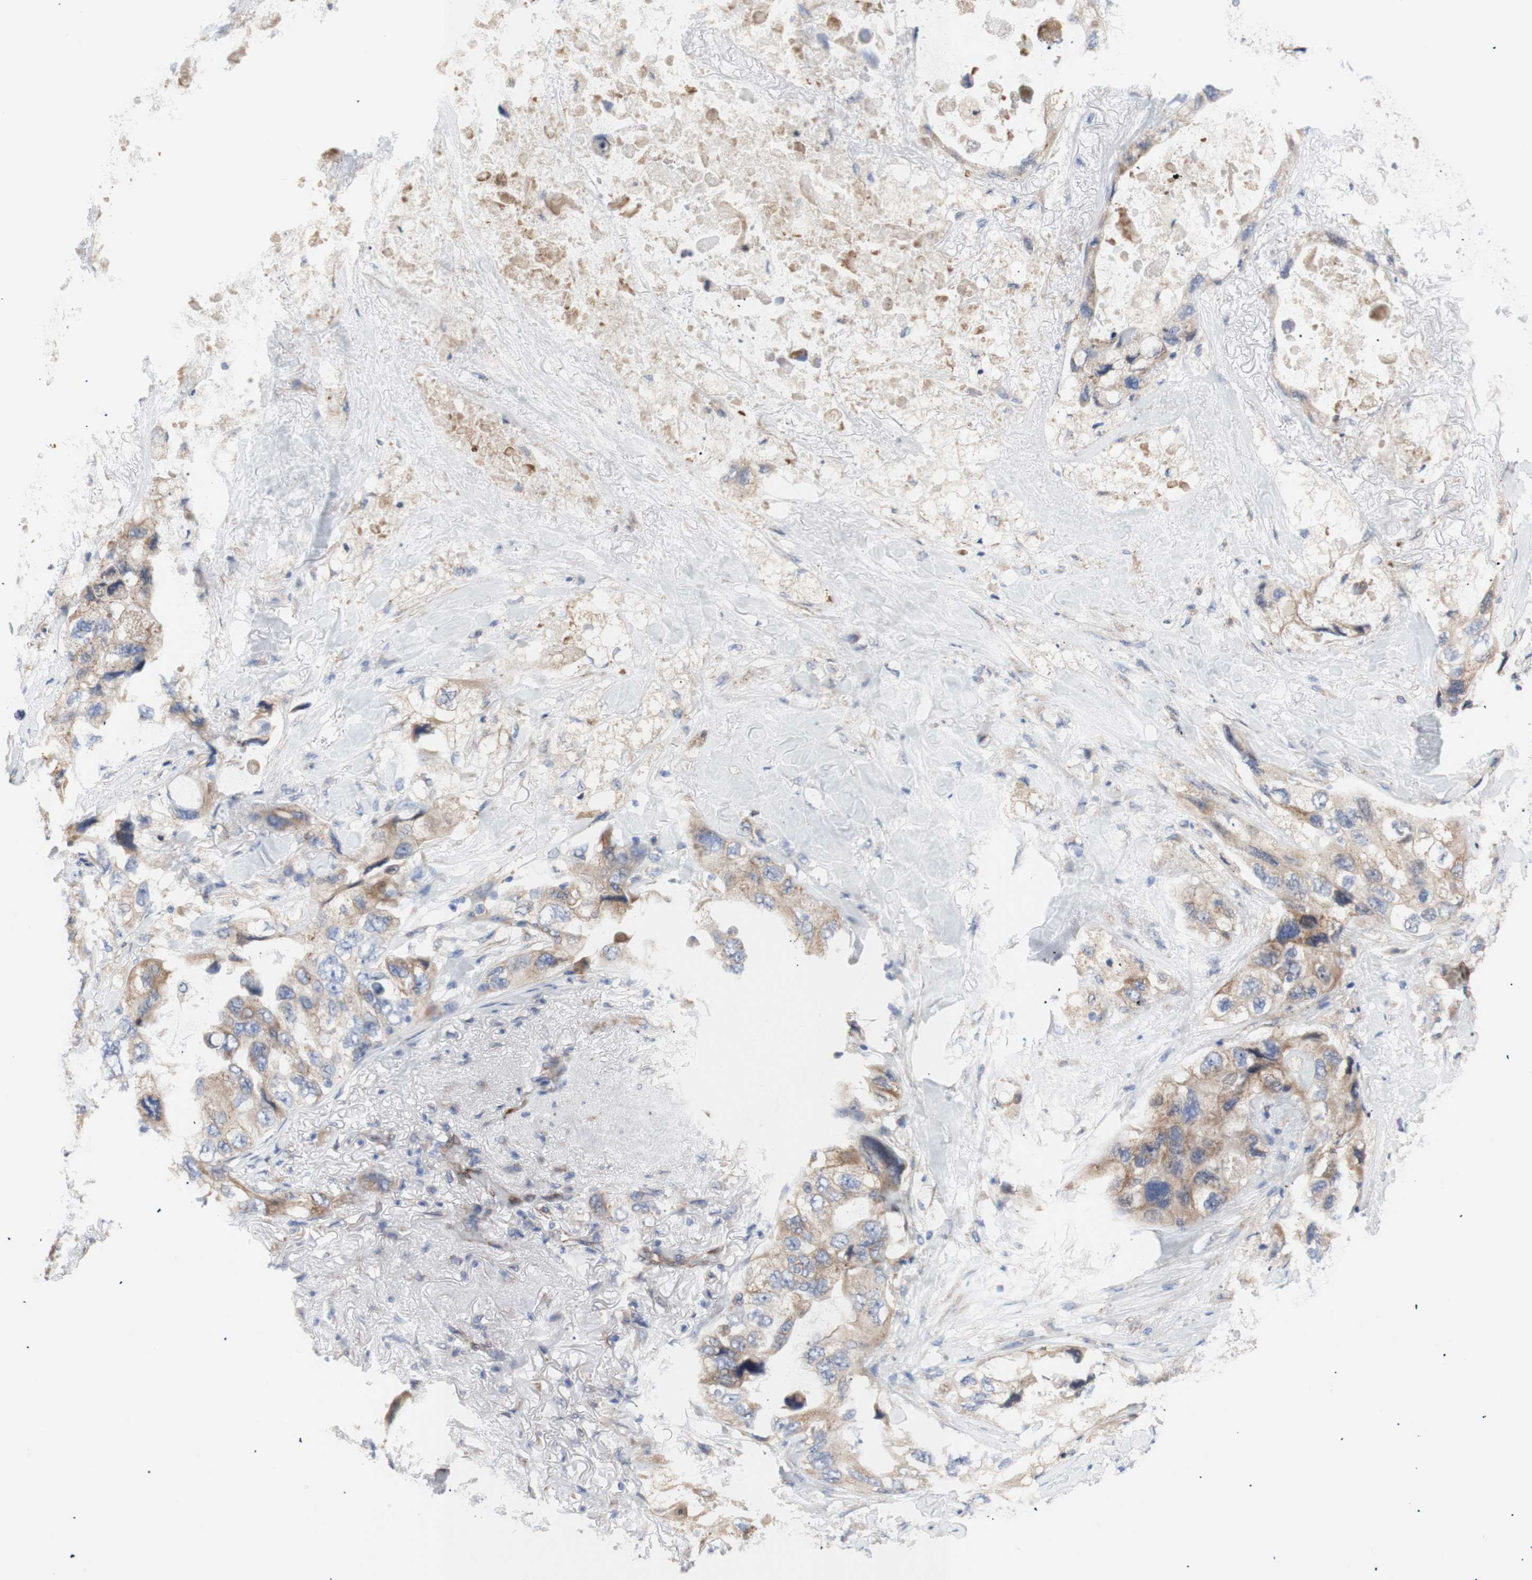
{"staining": {"intensity": "weak", "quantity": ">75%", "location": "cytoplasmic/membranous"}, "tissue": "lung cancer", "cell_type": "Tumor cells", "image_type": "cancer", "snomed": [{"axis": "morphology", "description": "Squamous cell carcinoma, NOS"}, {"axis": "topography", "description": "Lung"}], "caption": "Immunohistochemical staining of squamous cell carcinoma (lung) reveals low levels of weak cytoplasmic/membranous protein expression in approximately >75% of tumor cells.", "gene": "ERLIN1", "patient": {"sex": "female", "age": 73}}